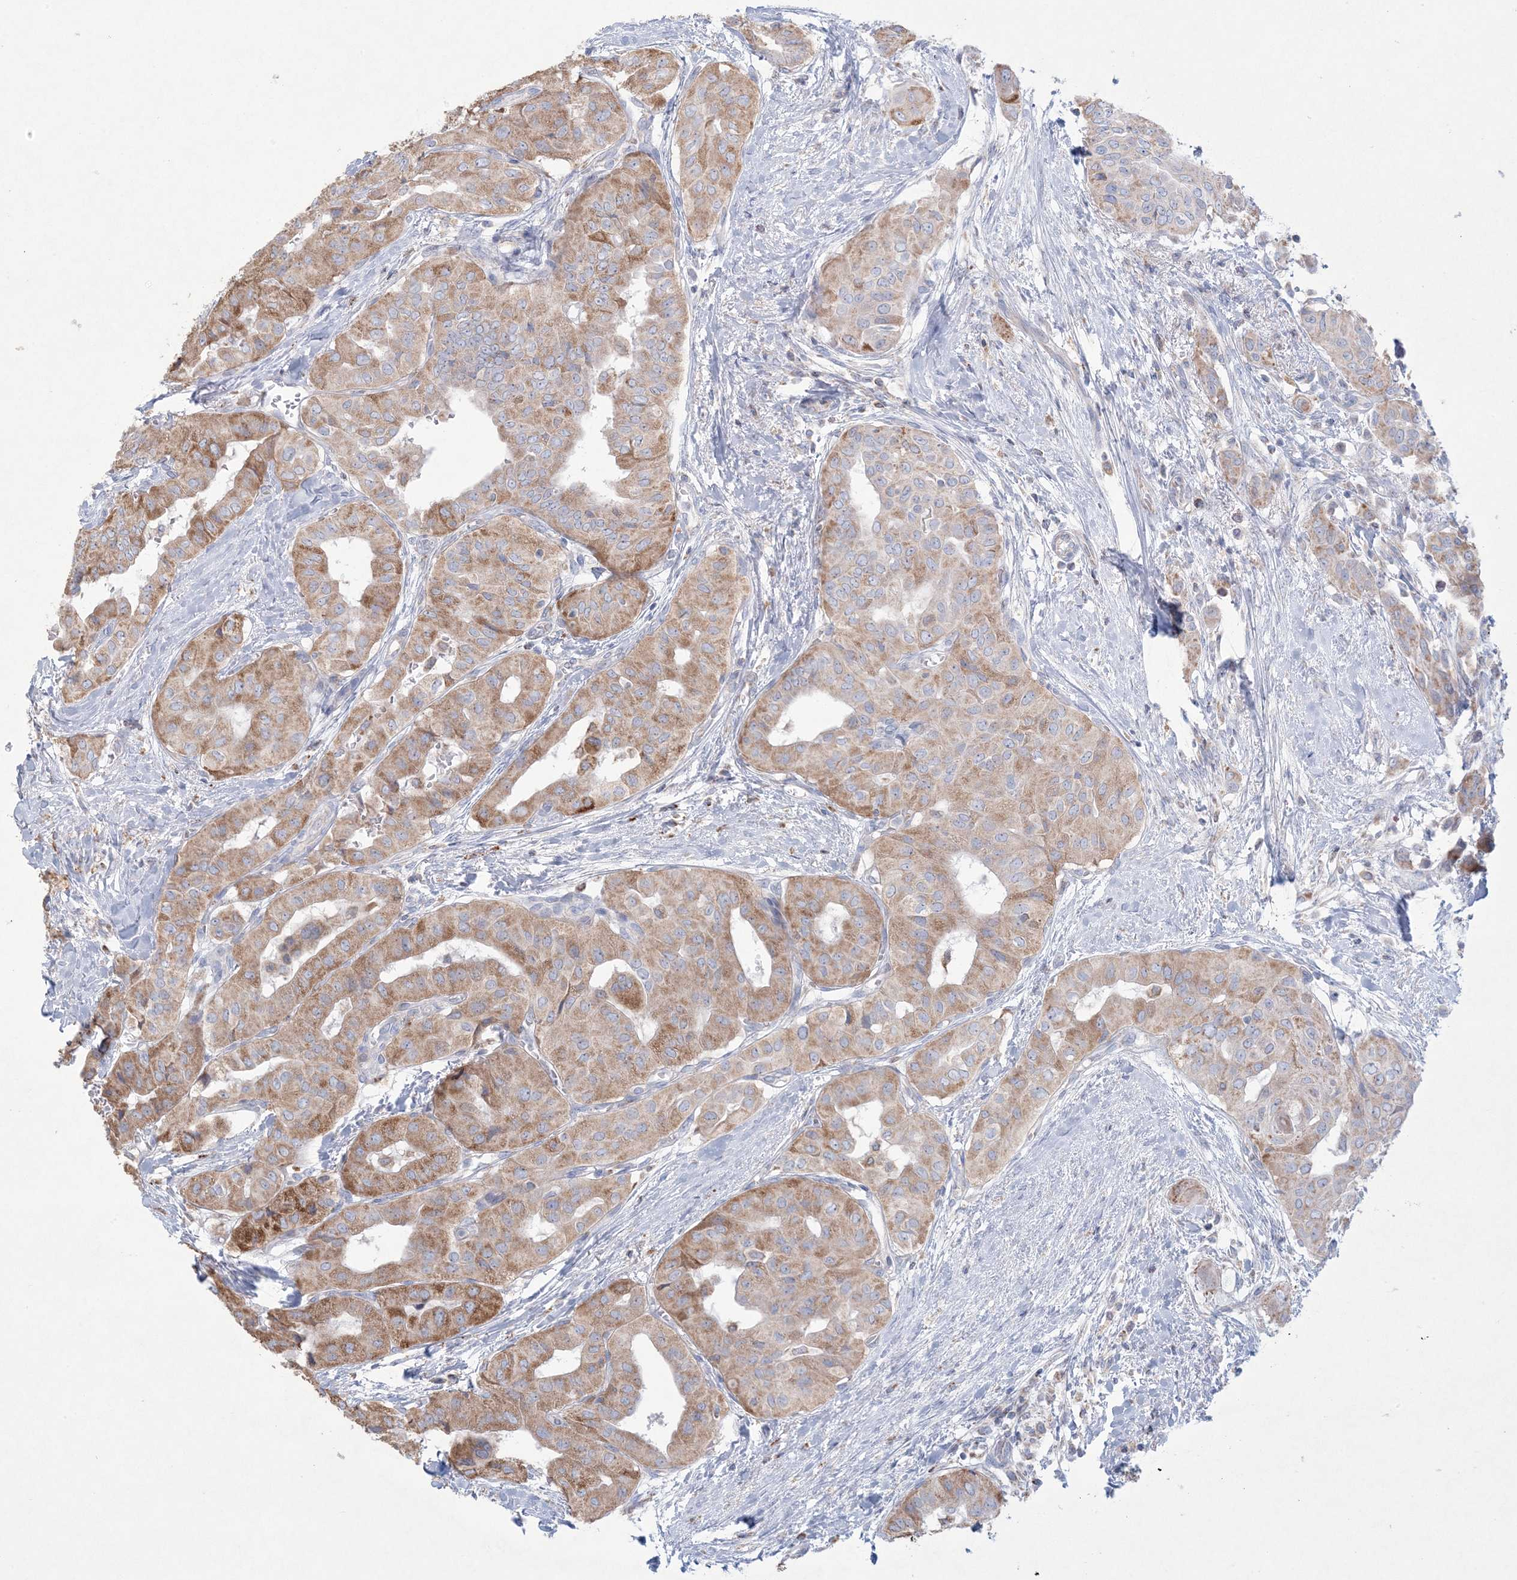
{"staining": {"intensity": "moderate", "quantity": ">75%", "location": "cytoplasmic/membranous"}, "tissue": "thyroid cancer", "cell_type": "Tumor cells", "image_type": "cancer", "snomed": [{"axis": "morphology", "description": "Papillary adenocarcinoma, NOS"}, {"axis": "topography", "description": "Thyroid gland"}], "caption": "About >75% of tumor cells in papillary adenocarcinoma (thyroid) exhibit moderate cytoplasmic/membranous protein staining as visualized by brown immunohistochemical staining.", "gene": "KCTD6", "patient": {"sex": "female", "age": 59}}